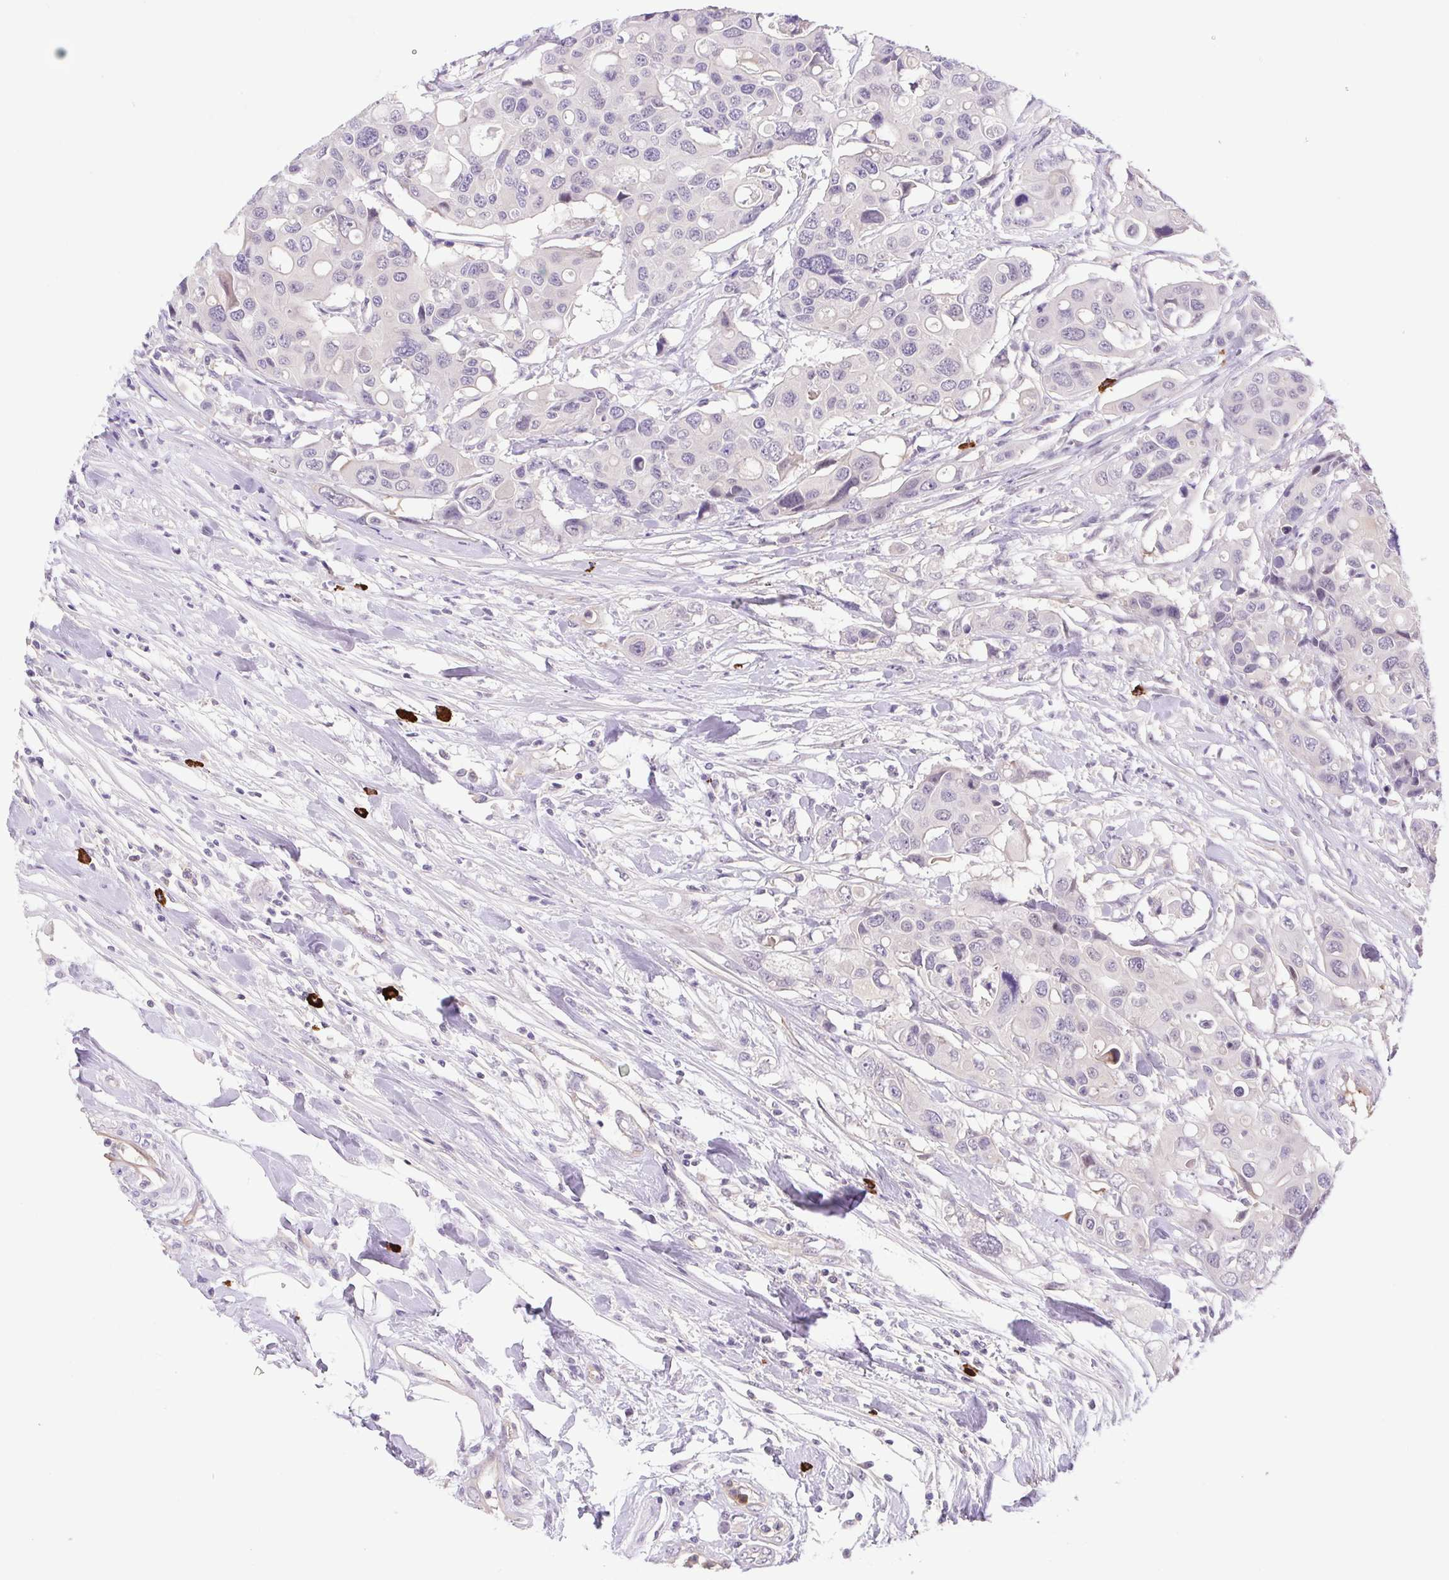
{"staining": {"intensity": "negative", "quantity": "none", "location": "none"}, "tissue": "colorectal cancer", "cell_type": "Tumor cells", "image_type": "cancer", "snomed": [{"axis": "morphology", "description": "Adenocarcinoma, NOS"}, {"axis": "topography", "description": "Colon"}], "caption": "Tumor cells are negative for protein expression in human adenocarcinoma (colorectal).", "gene": "FAM177B", "patient": {"sex": "male", "age": 77}}